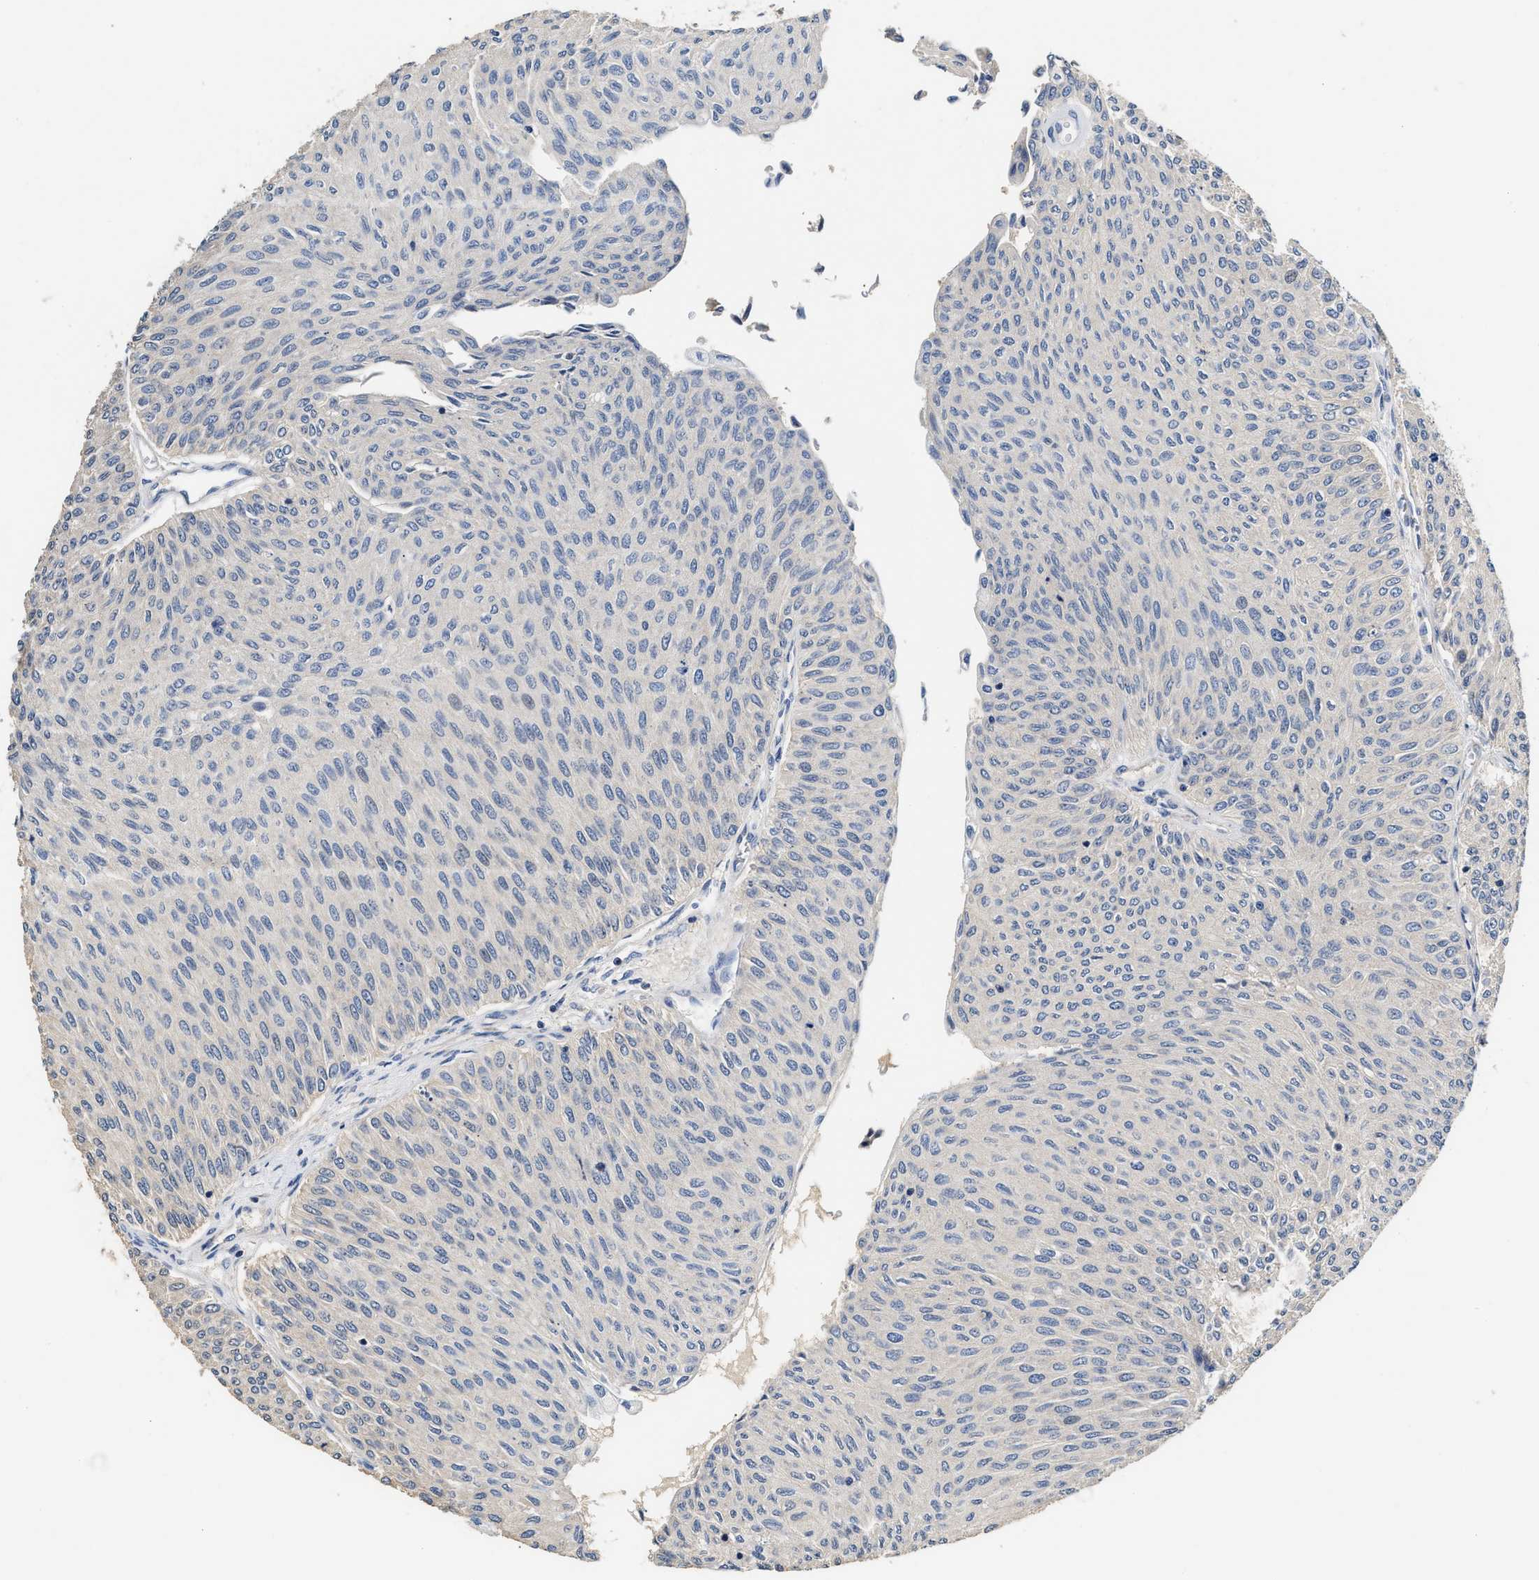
{"staining": {"intensity": "negative", "quantity": "none", "location": "none"}, "tissue": "urothelial cancer", "cell_type": "Tumor cells", "image_type": "cancer", "snomed": [{"axis": "morphology", "description": "Urothelial carcinoma, Low grade"}, {"axis": "topography", "description": "Urinary bladder"}], "caption": "This is an immunohistochemistry (IHC) image of human low-grade urothelial carcinoma. There is no positivity in tumor cells.", "gene": "TEX2", "patient": {"sex": "male", "age": 78}}